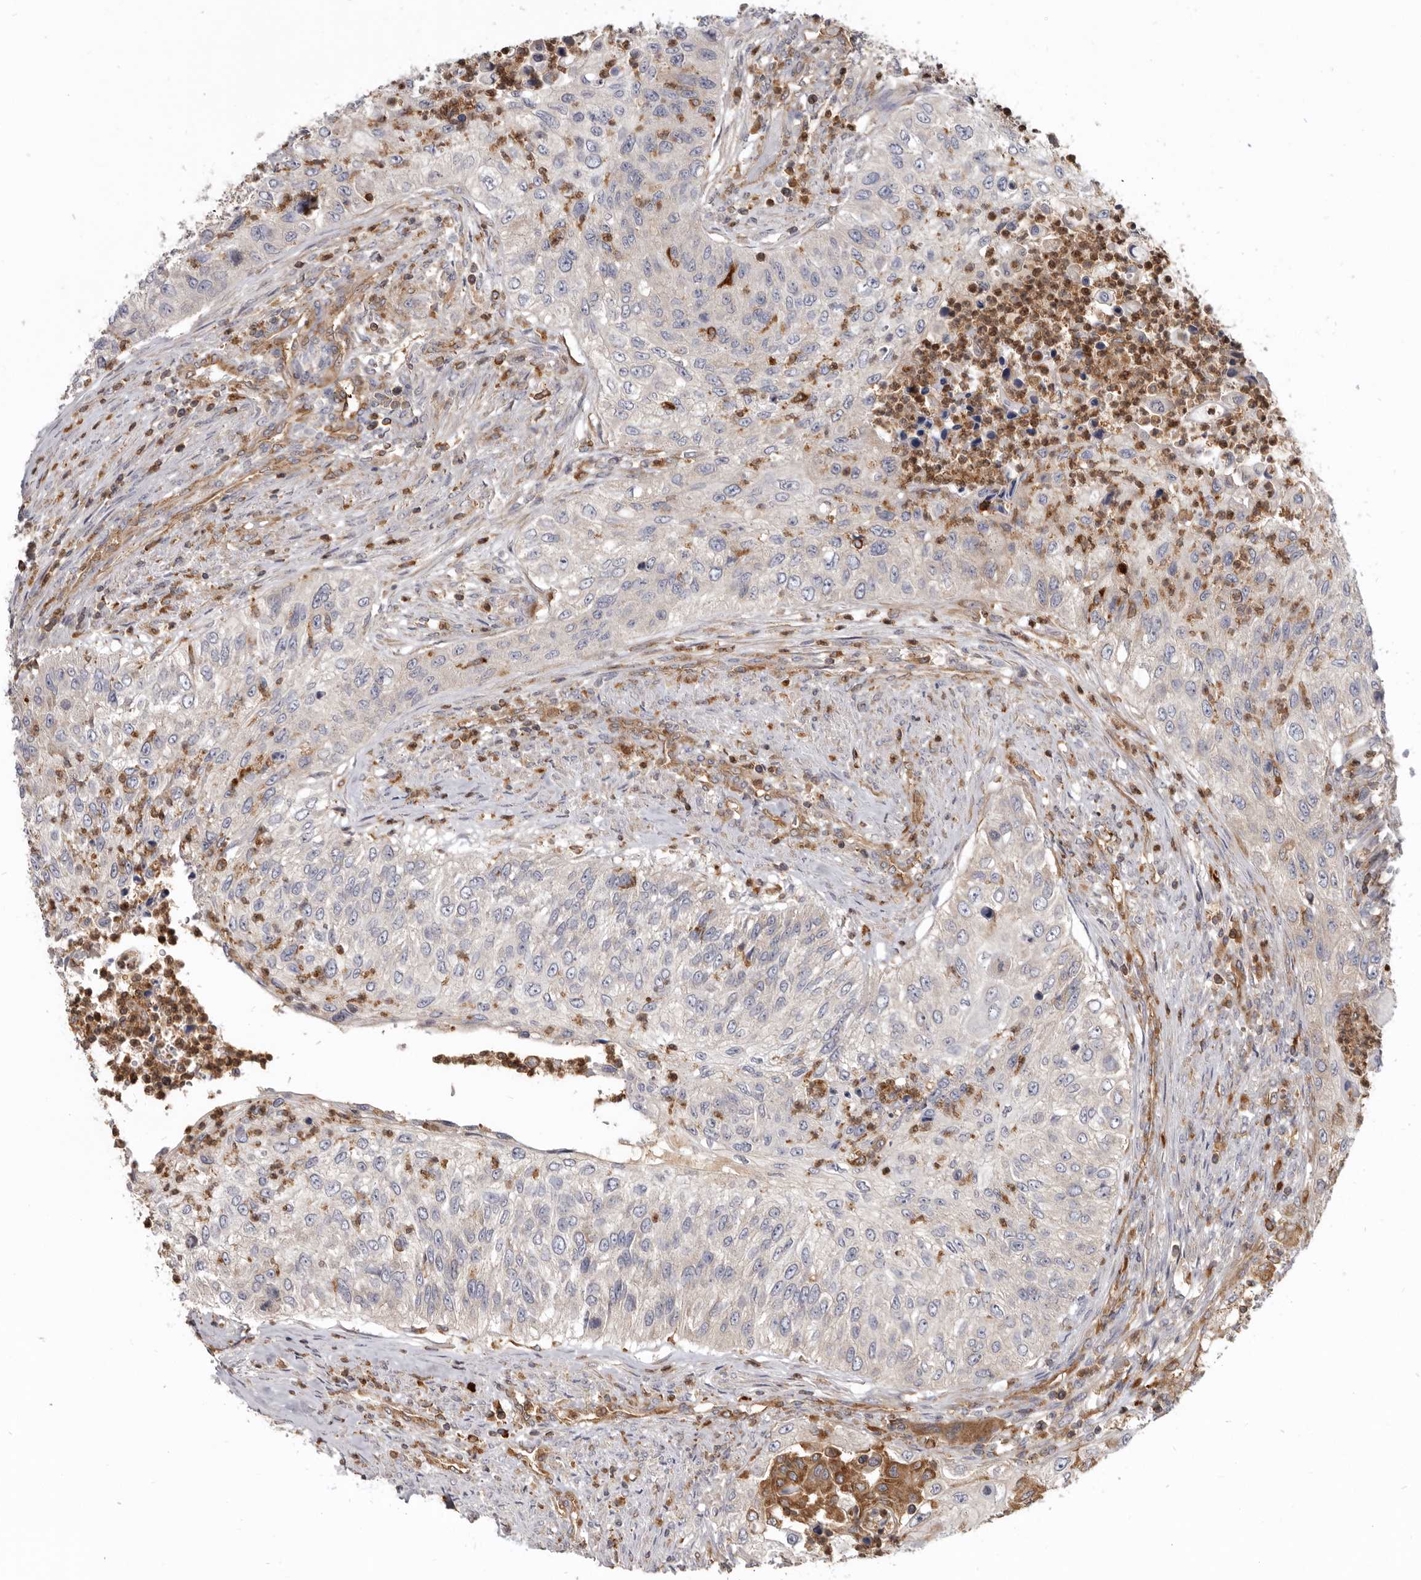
{"staining": {"intensity": "negative", "quantity": "none", "location": "none"}, "tissue": "urothelial cancer", "cell_type": "Tumor cells", "image_type": "cancer", "snomed": [{"axis": "morphology", "description": "Urothelial carcinoma, High grade"}, {"axis": "topography", "description": "Urinary bladder"}], "caption": "An image of urothelial carcinoma (high-grade) stained for a protein demonstrates no brown staining in tumor cells.", "gene": "CBL", "patient": {"sex": "female", "age": 60}}